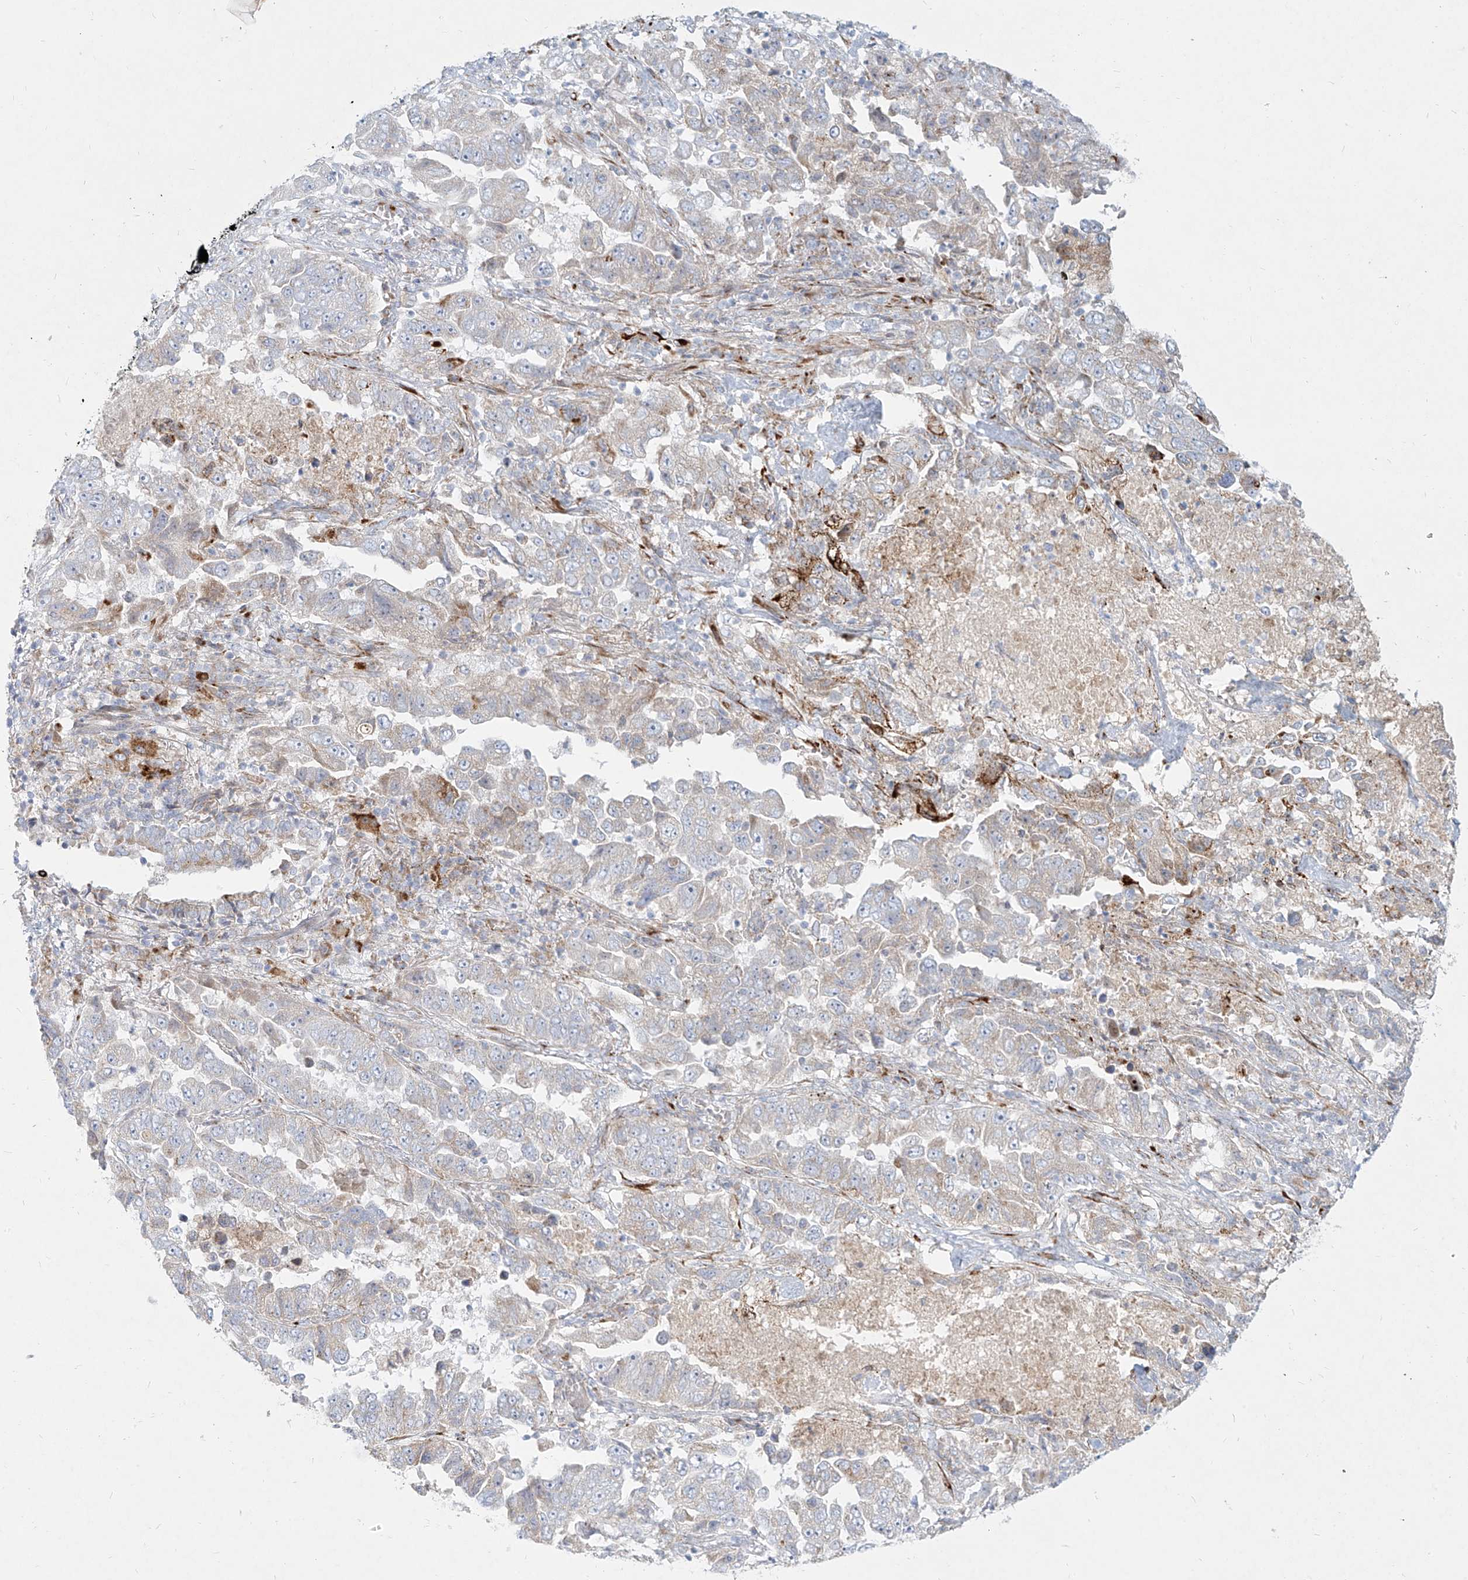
{"staining": {"intensity": "weak", "quantity": "<25%", "location": "cytoplasmic/membranous"}, "tissue": "lung cancer", "cell_type": "Tumor cells", "image_type": "cancer", "snomed": [{"axis": "morphology", "description": "Adenocarcinoma, NOS"}, {"axis": "topography", "description": "Lung"}], "caption": "IHC image of neoplastic tissue: human adenocarcinoma (lung) stained with DAB exhibits no significant protein staining in tumor cells.", "gene": "MTX2", "patient": {"sex": "female", "age": 51}}